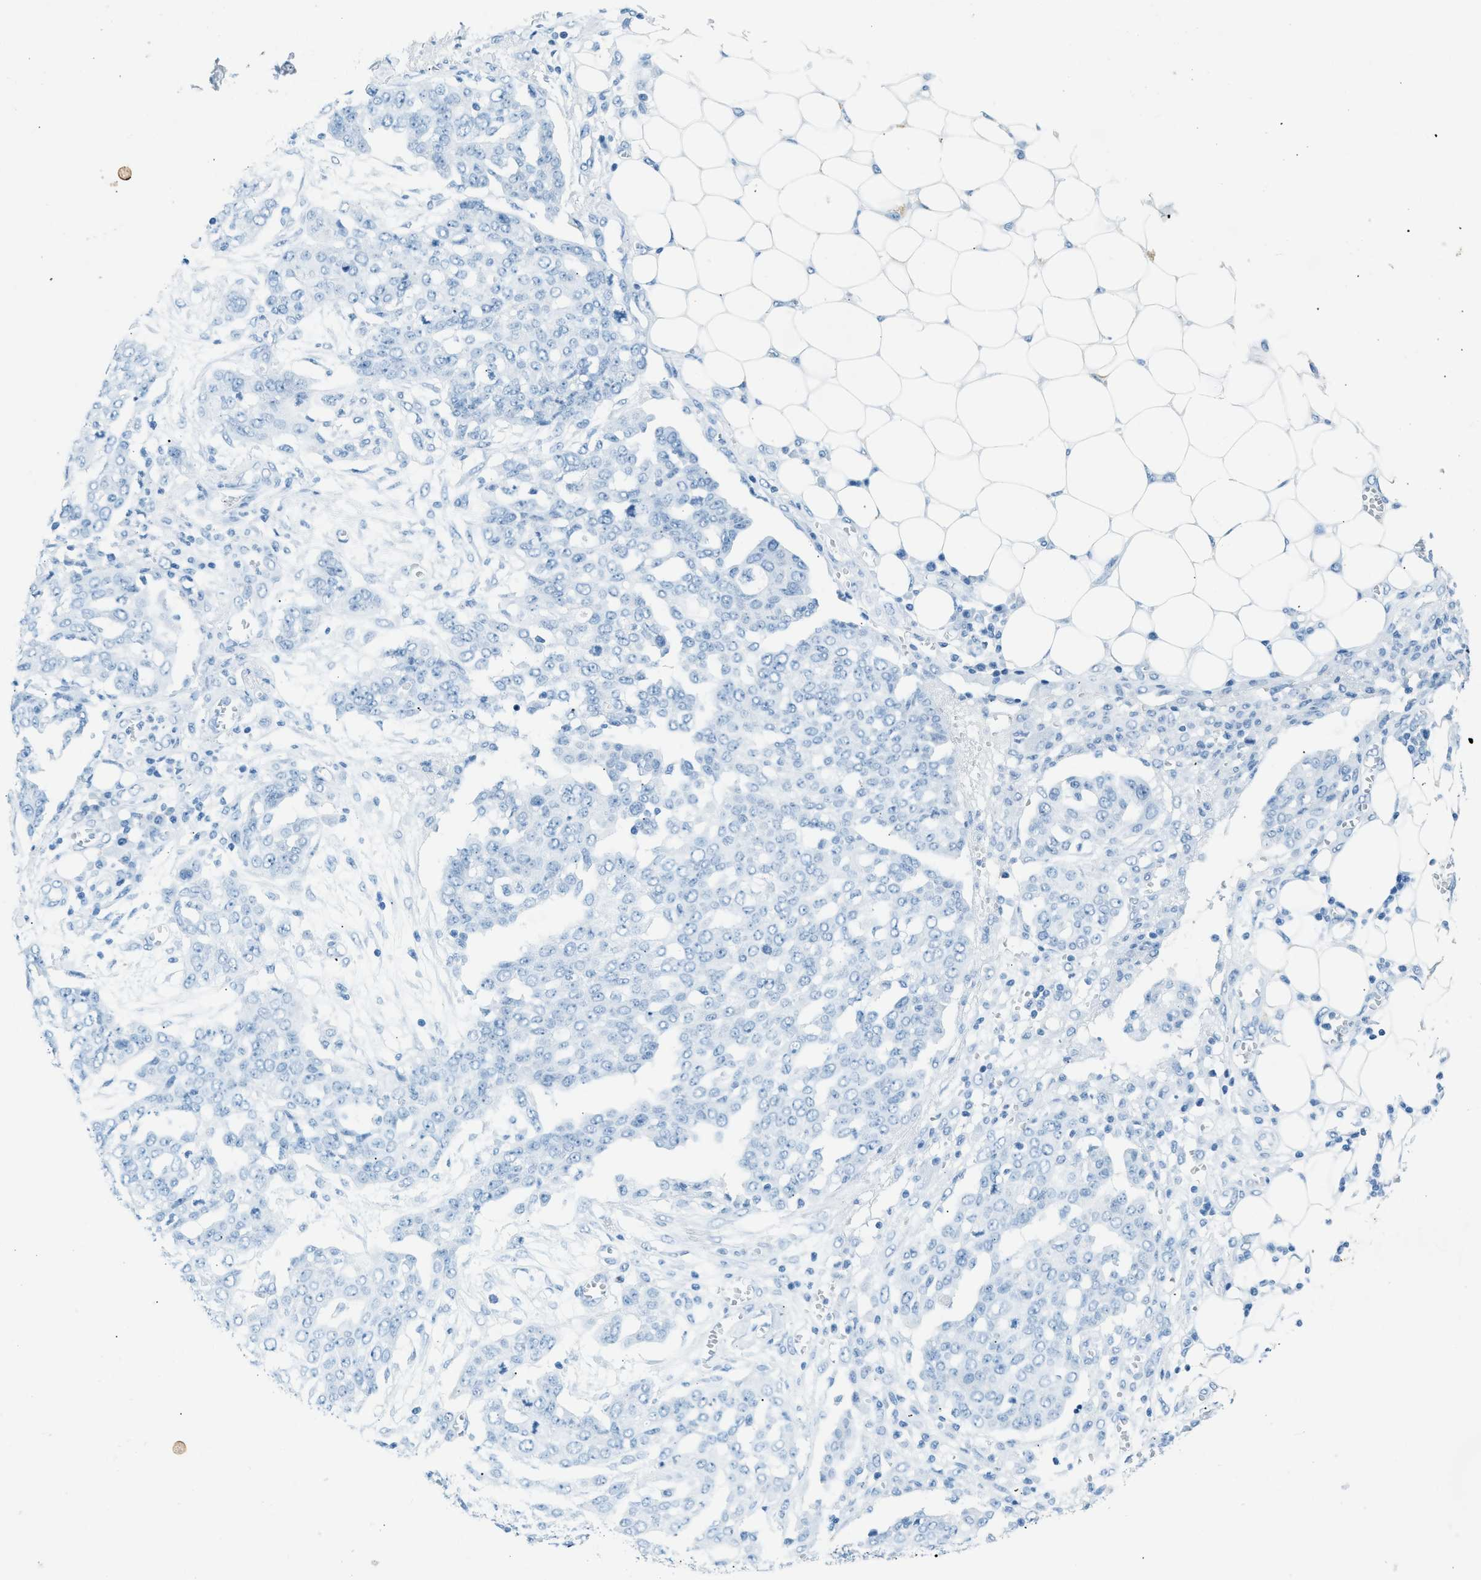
{"staining": {"intensity": "negative", "quantity": "none", "location": "none"}, "tissue": "ovarian cancer", "cell_type": "Tumor cells", "image_type": "cancer", "snomed": [{"axis": "morphology", "description": "Cystadenocarcinoma, serous, NOS"}, {"axis": "topography", "description": "Soft tissue"}, {"axis": "topography", "description": "Ovary"}], "caption": "Tumor cells show no significant staining in ovarian serous cystadenocarcinoma. The staining is performed using DAB (3,3'-diaminobenzidine) brown chromogen with nuclei counter-stained in using hematoxylin.", "gene": "HHATL", "patient": {"sex": "female", "age": 57}}